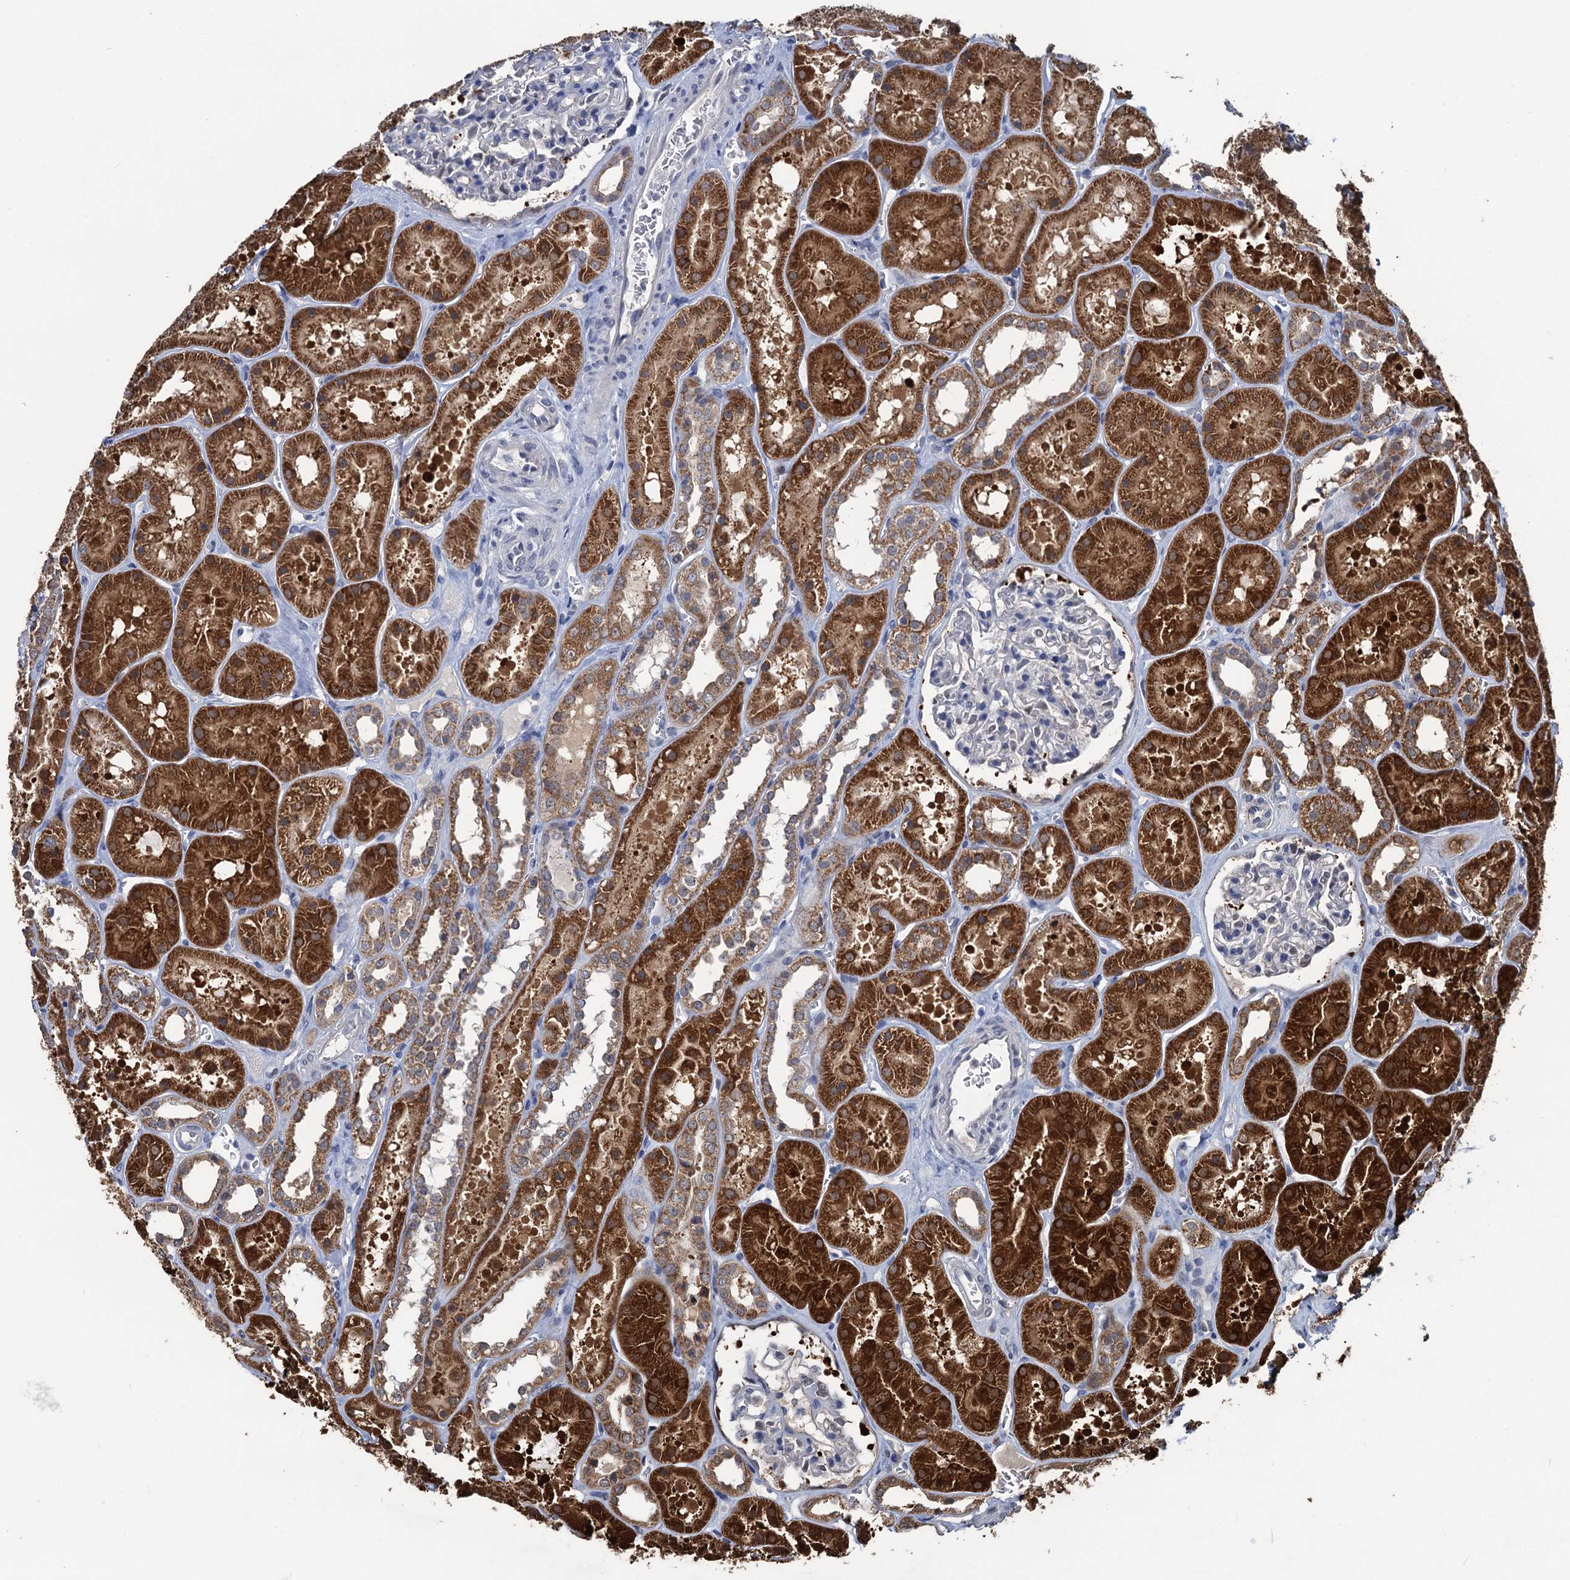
{"staining": {"intensity": "negative", "quantity": "none", "location": "none"}, "tissue": "kidney", "cell_type": "Cells in glomeruli", "image_type": "normal", "snomed": [{"axis": "morphology", "description": "Normal tissue, NOS"}, {"axis": "topography", "description": "Kidney"}], "caption": "Immunohistochemistry (IHC) image of unremarkable kidney stained for a protein (brown), which displays no staining in cells in glomeruli.", "gene": "RTKN2", "patient": {"sex": "female", "age": 41}}